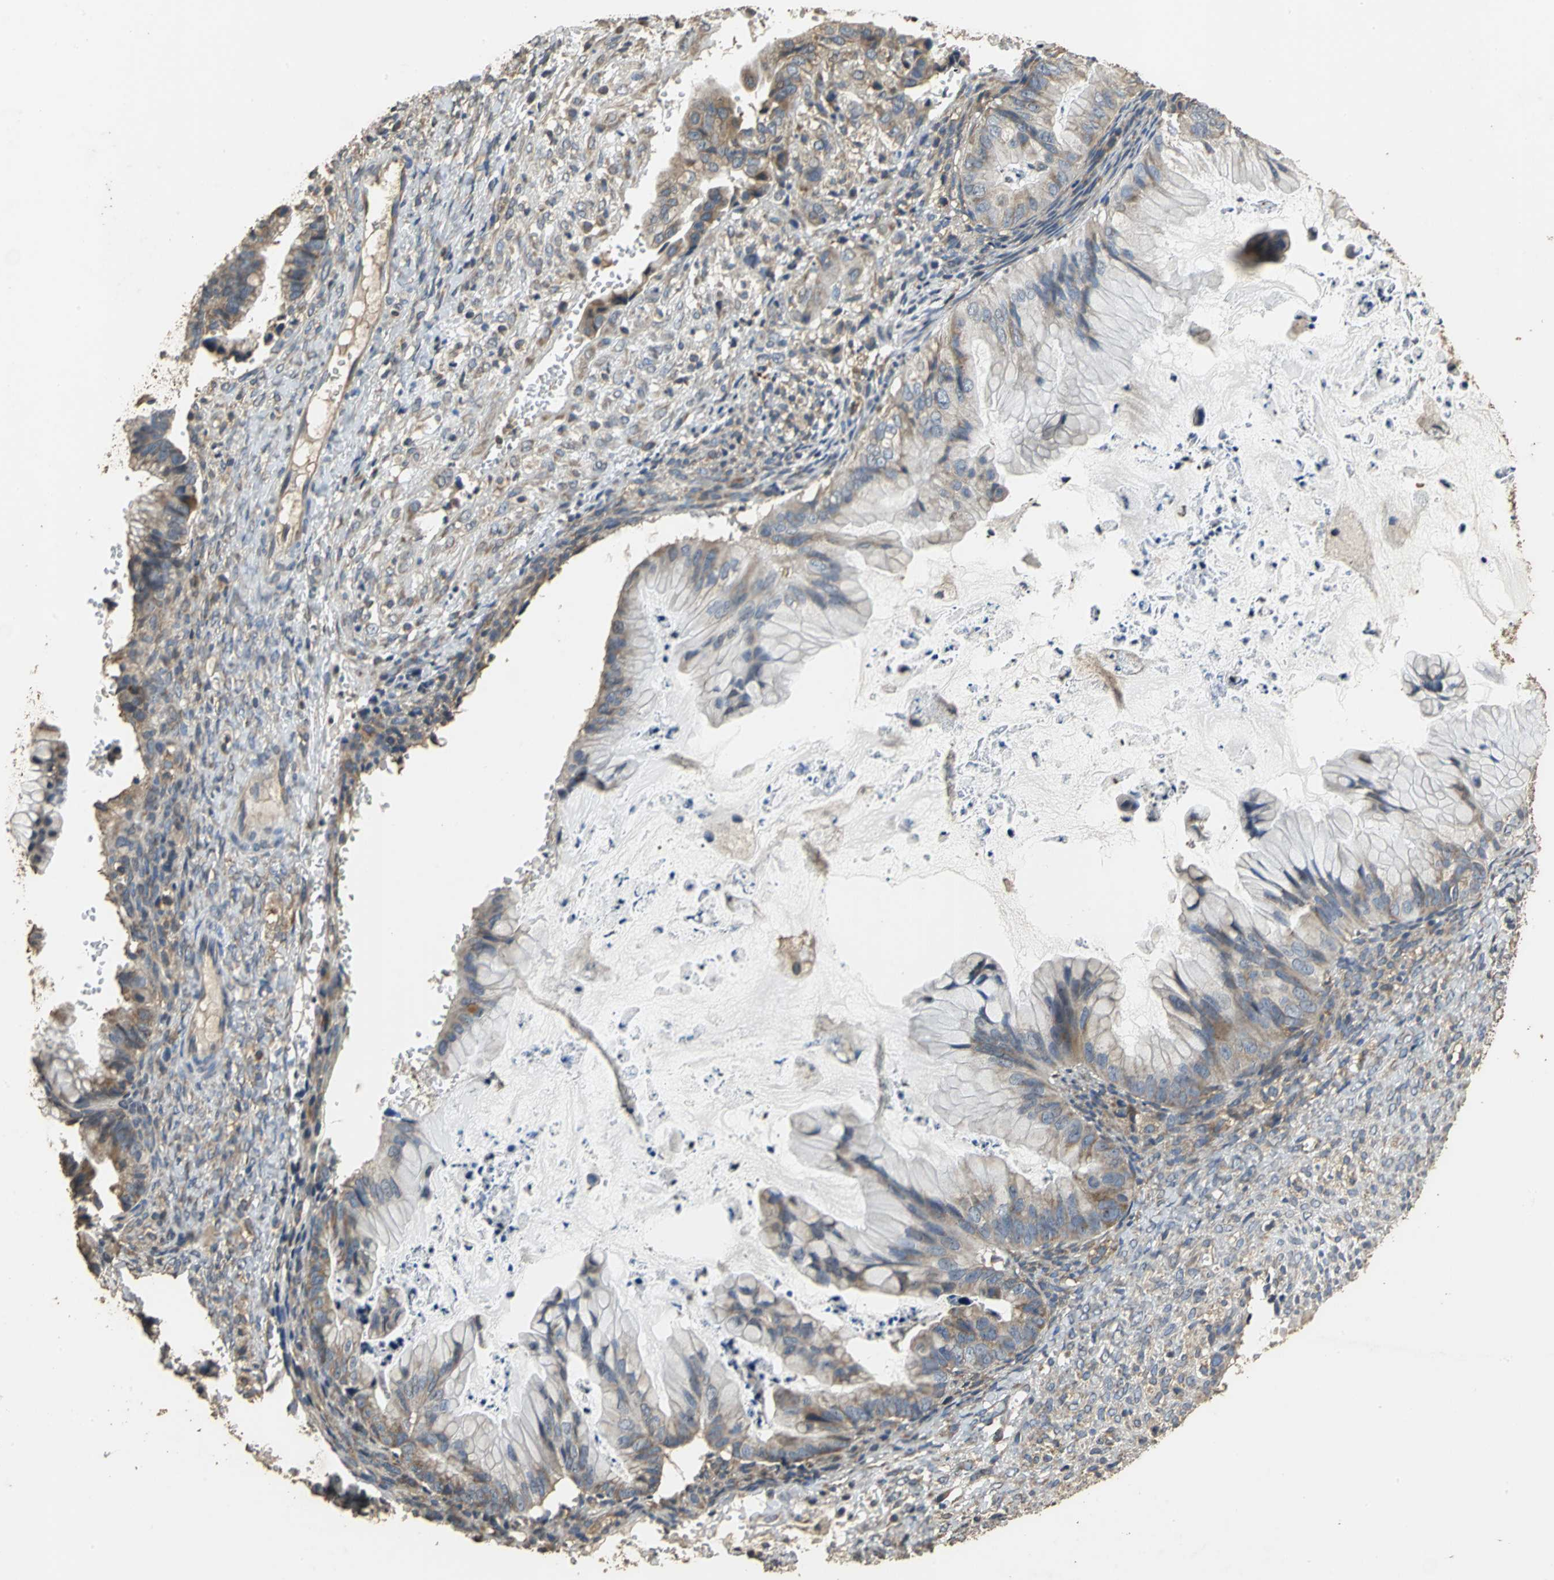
{"staining": {"intensity": "weak", "quantity": ">75%", "location": "cytoplasmic/membranous"}, "tissue": "ovarian cancer", "cell_type": "Tumor cells", "image_type": "cancer", "snomed": [{"axis": "morphology", "description": "Cystadenocarcinoma, mucinous, NOS"}, {"axis": "topography", "description": "Ovary"}], "caption": "IHC image of neoplastic tissue: human ovarian mucinous cystadenocarcinoma stained using immunohistochemistry (IHC) demonstrates low levels of weak protein expression localized specifically in the cytoplasmic/membranous of tumor cells, appearing as a cytoplasmic/membranous brown color.", "gene": "ACSL4", "patient": {"sex": "female", "age": 36}}